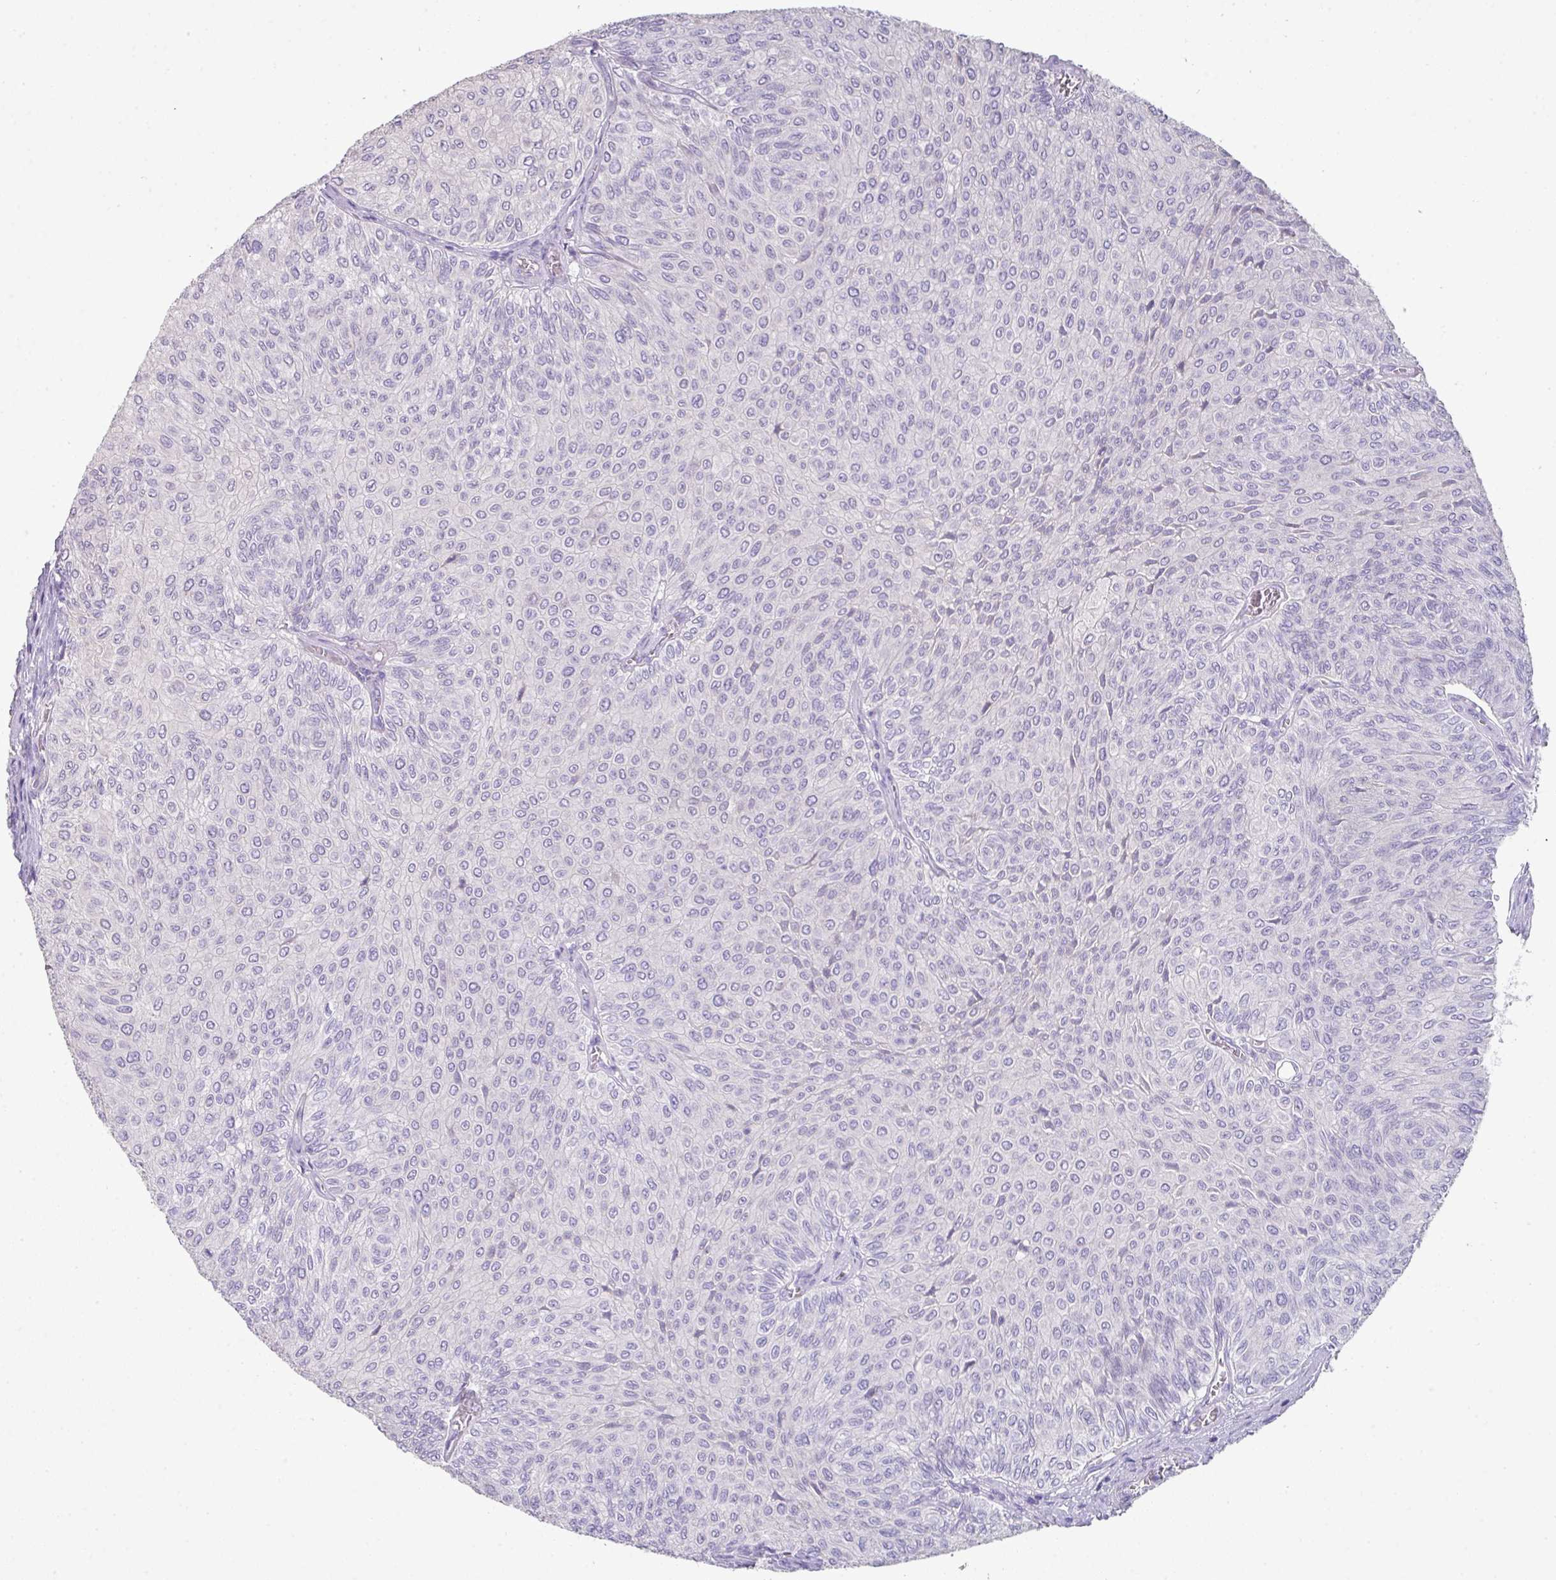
{"staining": {"intensity": "negative", "quantity": "none", "location": "none"}, "tissue": "urothelial cancer", "cell_type": "Tumor cells", "image_type": "cancer", "snomed": [{"axis": "morphology", "description": "Urothelial carcinoma, NOS"}, {"axis": "topography", "description": "Urinary bladder"}], "caption": "A photomicrograph of human transitional cell carcinoma is negative for staining in tumor cells.", "gene": "GLI4", "patient": {"sex": "male", "age": 59}}